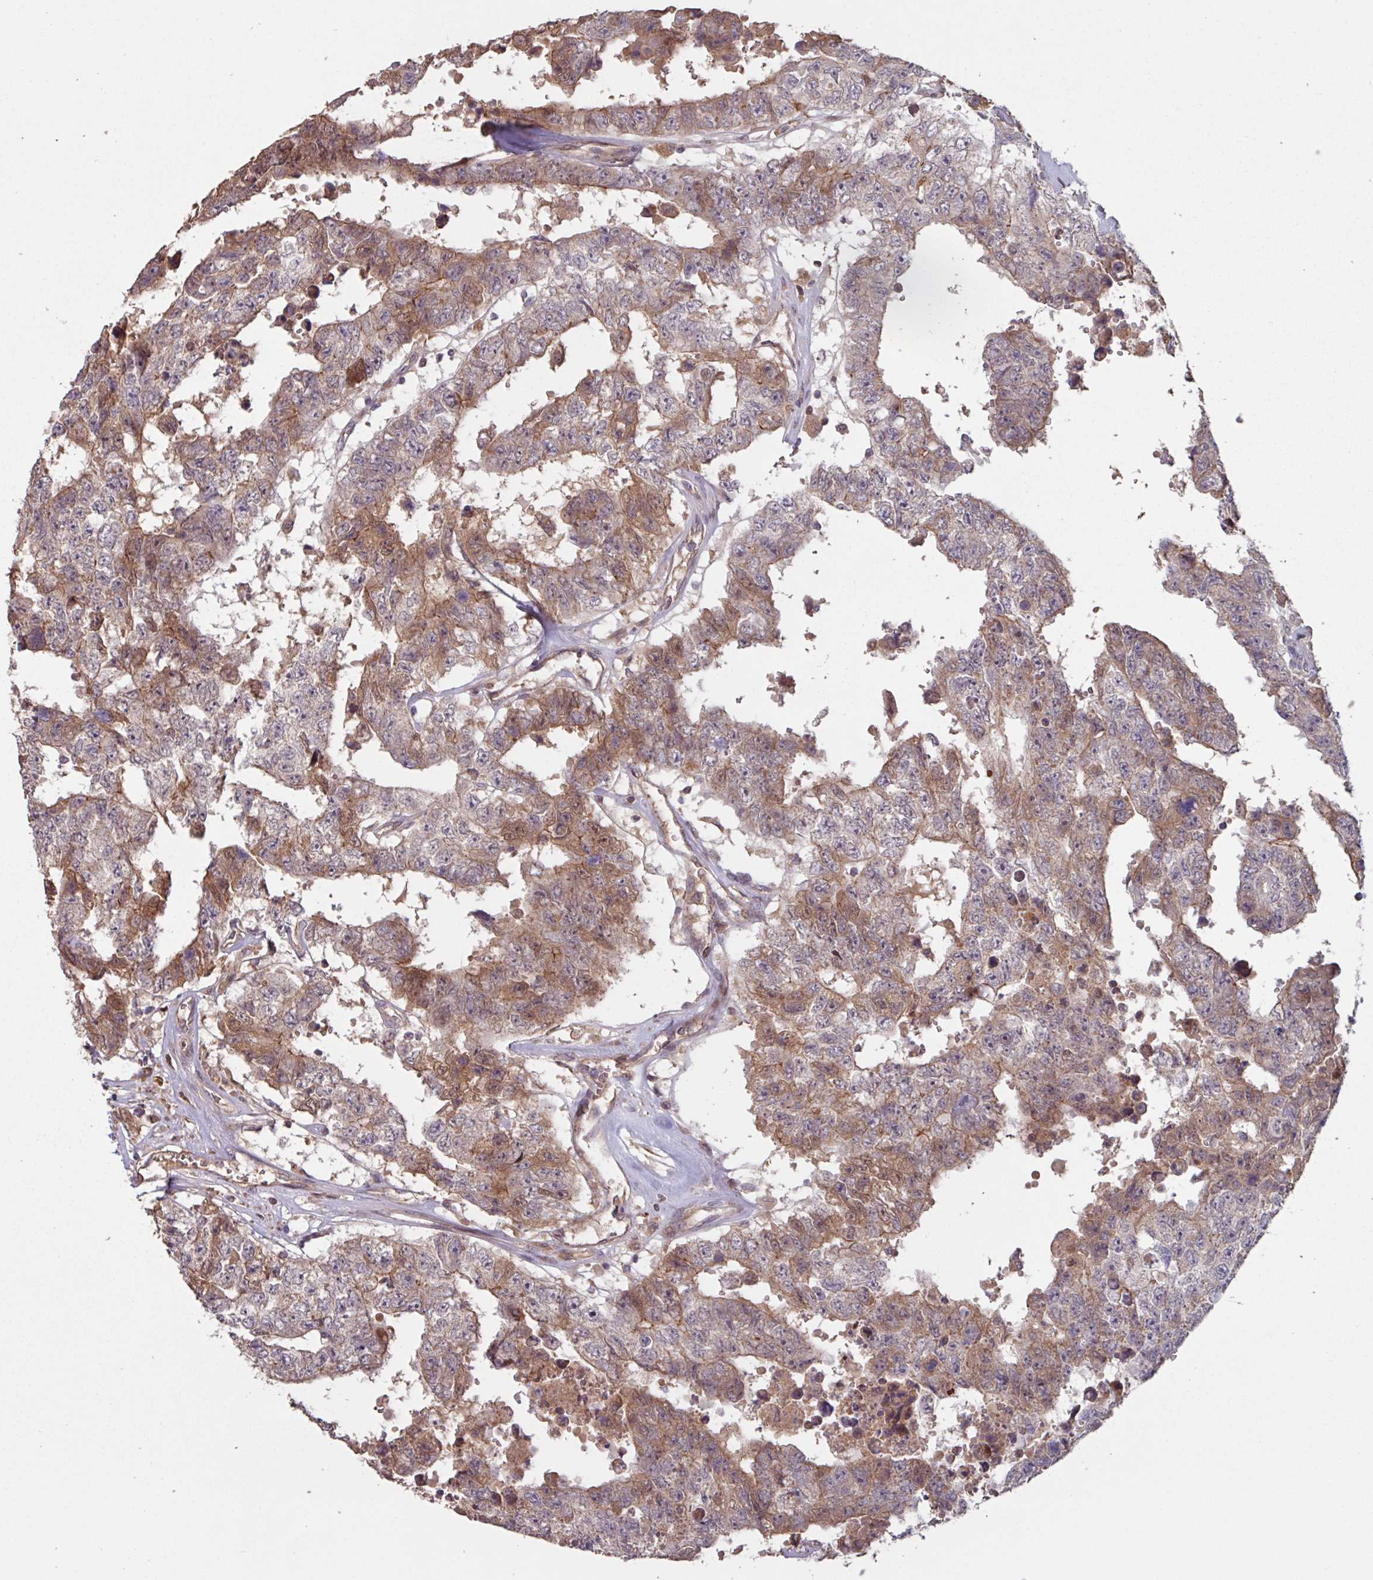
{"staining": {"intensity": "moderate", "quantity": ">75%", "location": "cytoplasmic/membranous"}, "tissue": "testis cancer", "cell_type": "Tumor cells", "image_type": "cancer", "snomed": [{"axis": "morphology", "description": "Normal tissue, NOS"}, {"axis": "morphology", "description": "Carcinoma, Embryonal, NOS"}, {"axis": "topography", "description": "Testis"}, {"axis": "topography", "description": "Epididymis"}], "caption": "This is a photomicrograph of immunohistochemistry staining of testis cancer, which shows moderate positivity in the cytoplasmic/membranous of tumor cells.", "gene": "TMEM88", "patient": {"sex": "male", "age": 25}}